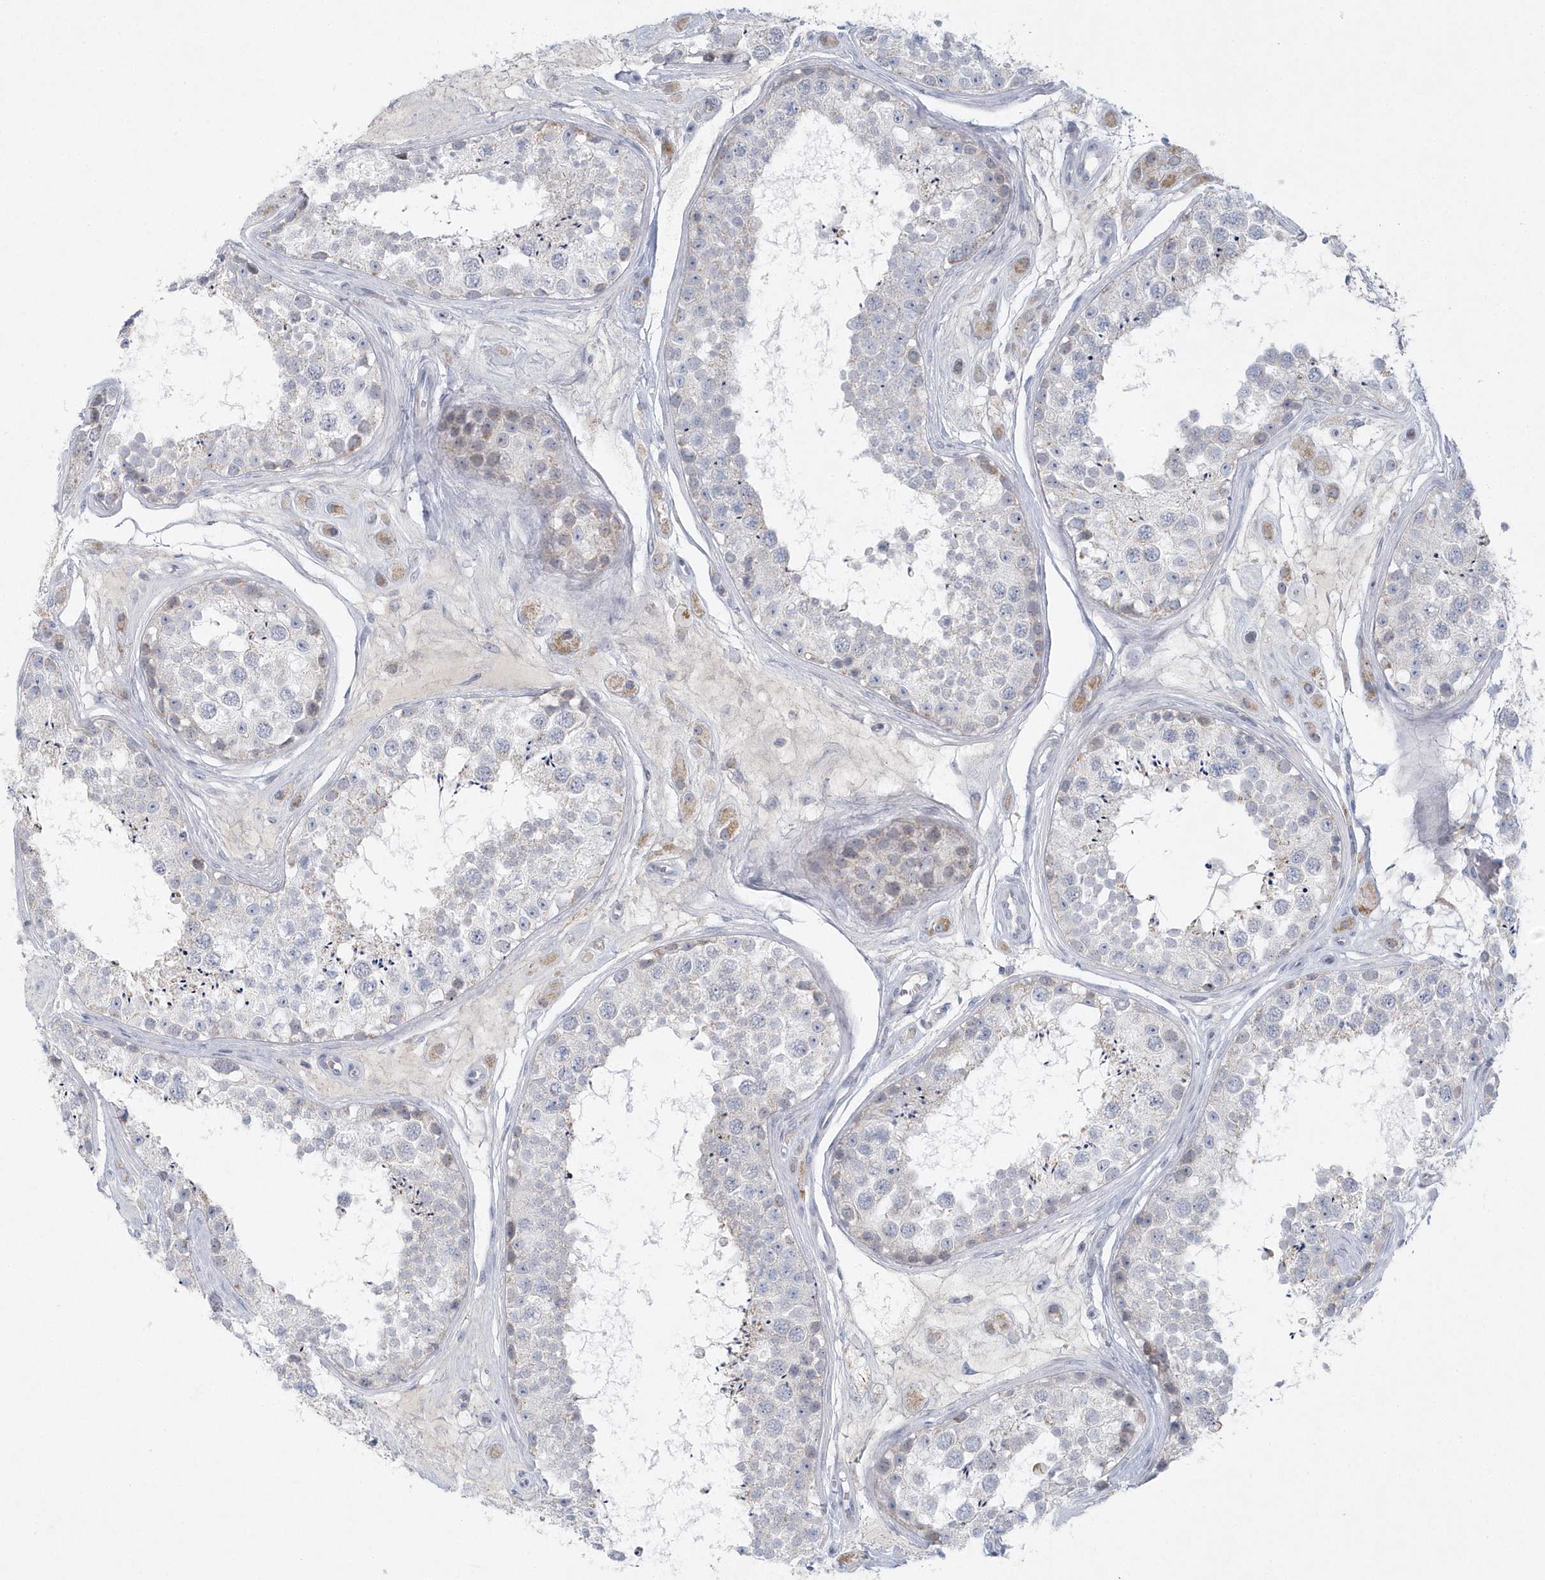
{"staining": {"intensity": "negative", "quantity": "none", "location": "none"}, "tissue": "testis", "cell_type": "Cells in seminiferous ducts", "image_type": "normal", "snomed": [{"axis": "morphology", "description": "Normal tissue, NOS"}, {"axis": "topography", "description": "Testis"}], "caption": "This is an immunohistochemistry (IHC) photomicrograph of normal human testis. There is no staining in cells in seminiferous ducts.", "gene": "NIPAL1", "patient": {"sex": "male", "age": 25}}